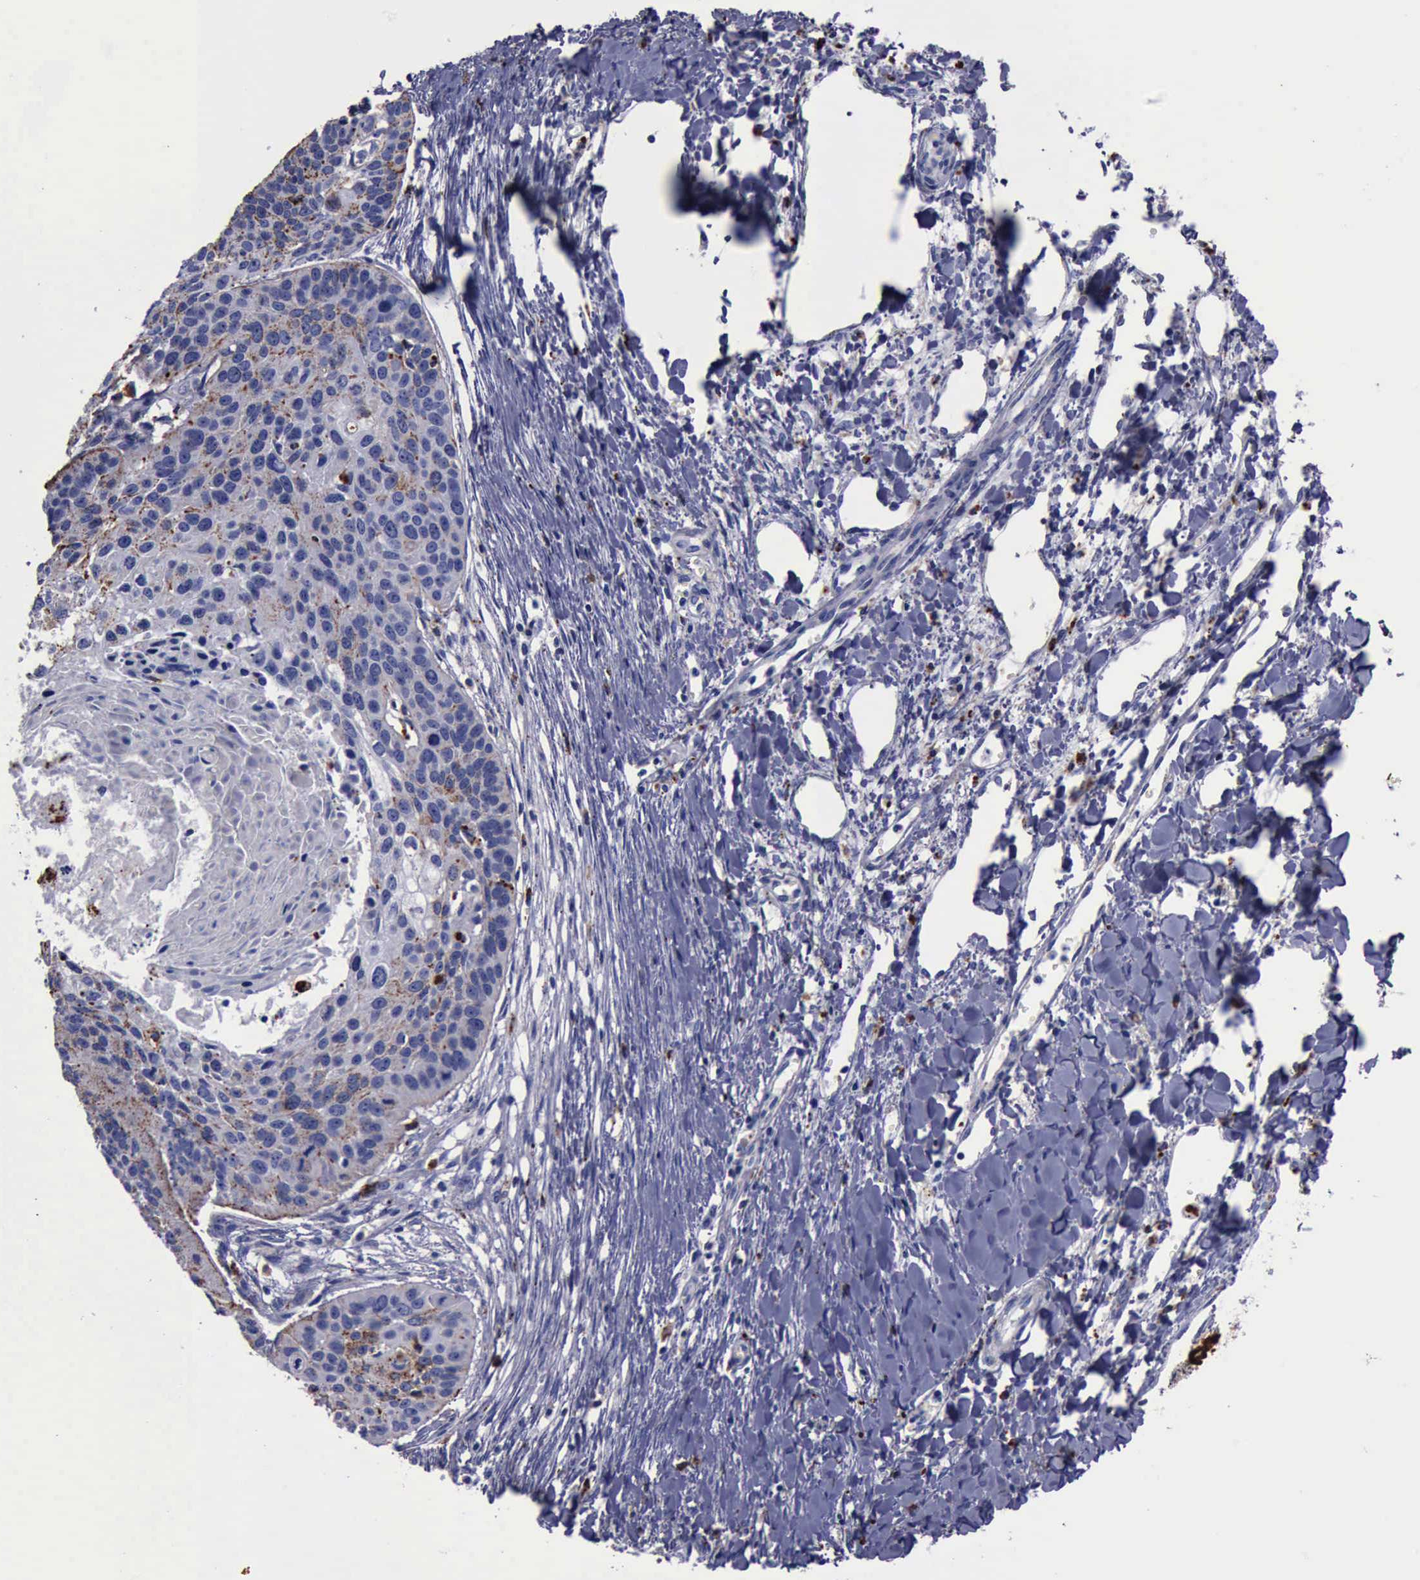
{"staining": {"intensity": "moderate", "quantity": "25%-75%", "location": "cytoplasmic/membranous"}, "tissue": "lung cancer", "cell_type": "Tumor cells", "image_type": "cancer", "snomed": [{"axis": "morphology", "description": "Squamous cell carcinoma, NOS"}, {"axis": "topography", "description": "Lung"}], "caption": "A brown stain highlights moderate cytoplasmic/membranous expression of a protein in squamous cell carcinoma (lung) tumor cells. The protein of interest is stained brown, and the nuclei are stained in blue (DAB (3,3'-diaminobenzidine) IHC with brightfield microscopy, high magnification).", "gene": "CTSD", "patient": {"sex": "male", "age": 71}}